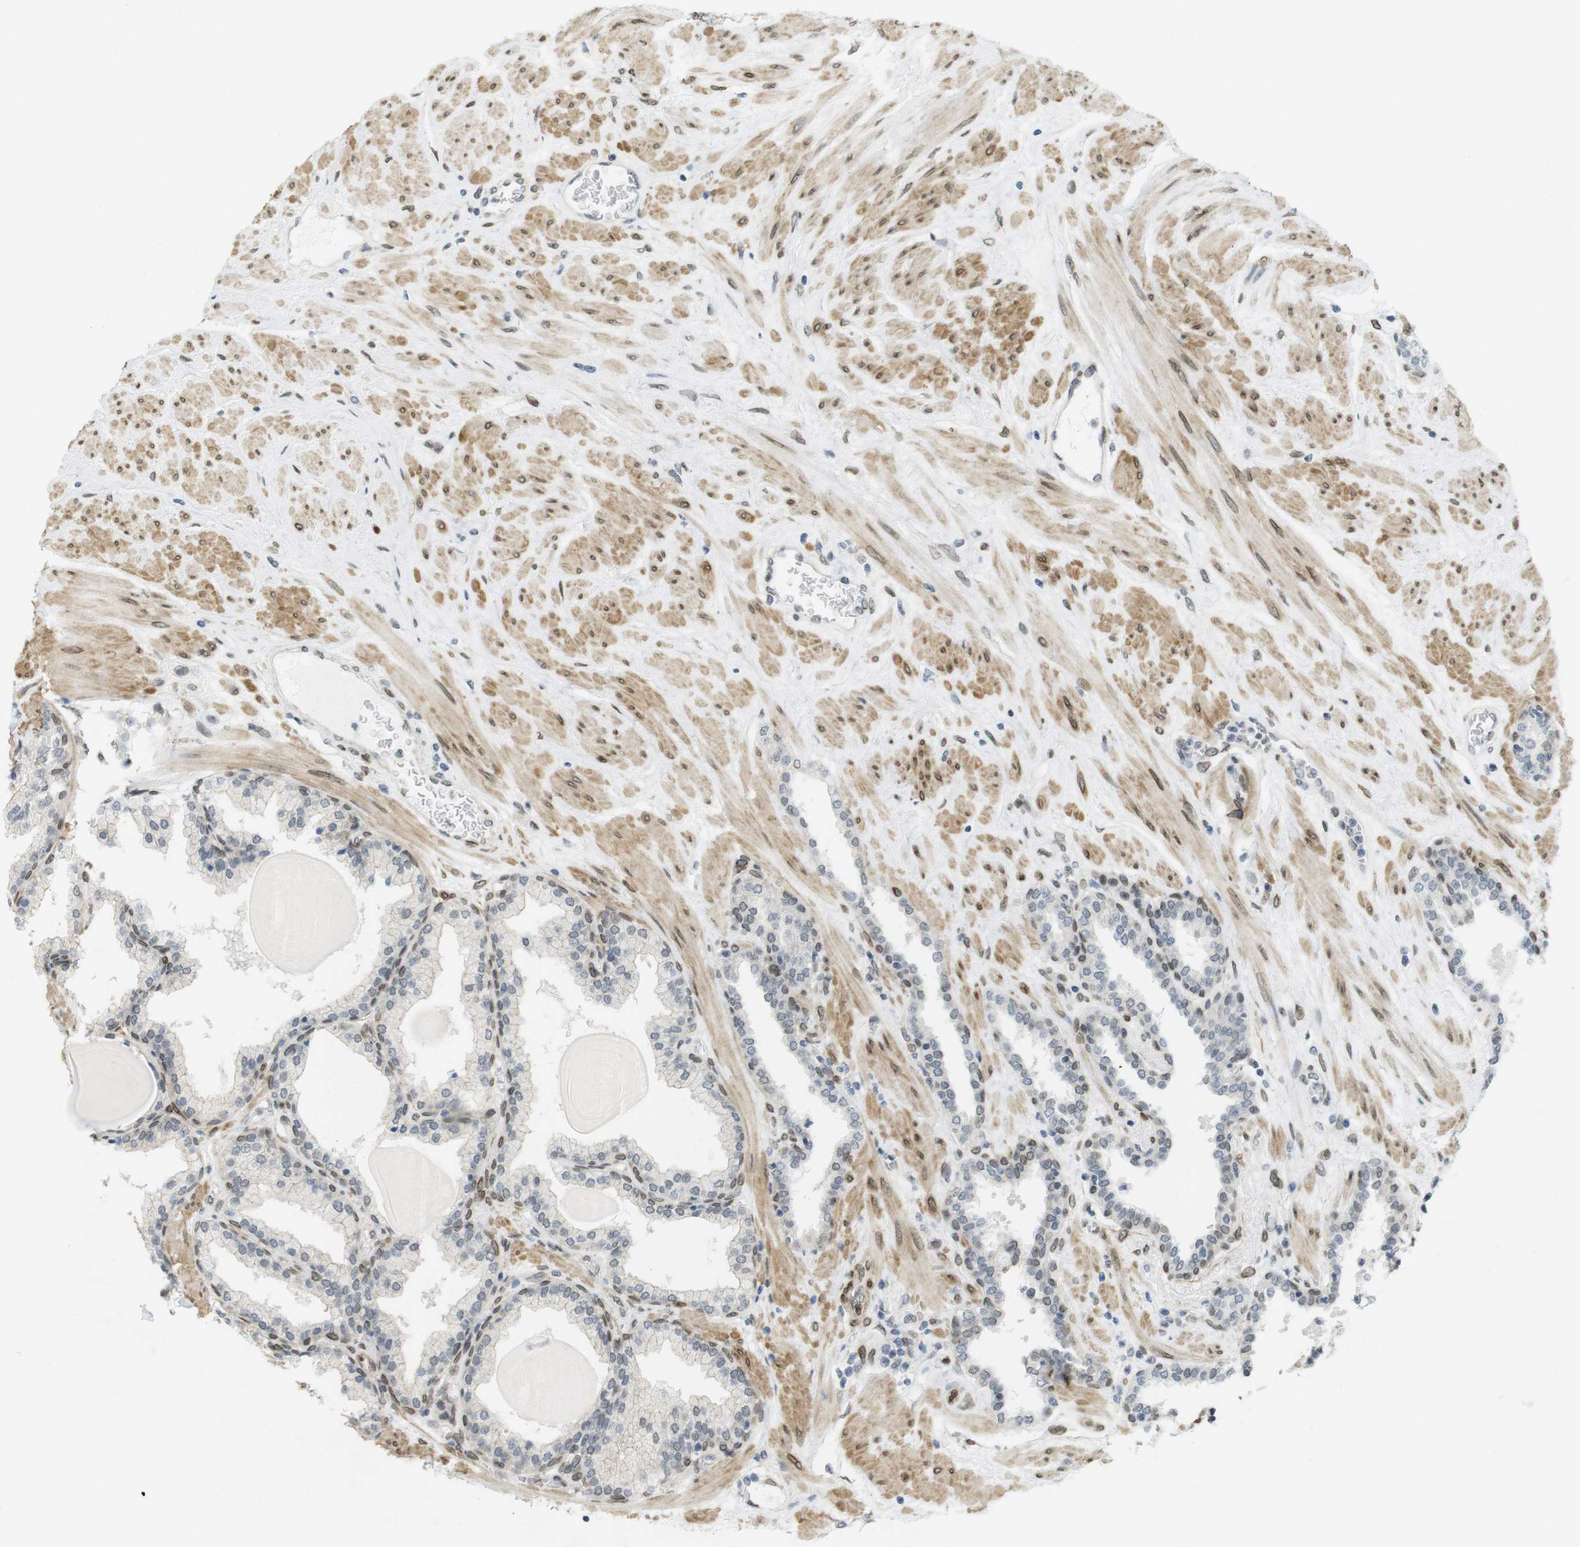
{"staining": {"intensity": "weak", "quantity": "<25%", "location": "nuclear"}, "tissue": "prostate", "cell_type": "Glandular cells", "image_type": "normal", "snomed": [{"axis": "morphology", "description": "Normal tissue, NOS"}, {"axis": "topography", "description": "Prostate"}], "caption": "IHC of benign prostate shows no positivity in glandular cells.", "gene": "ARL6IP6", "patient": {"sex": "male", "age": 51}}